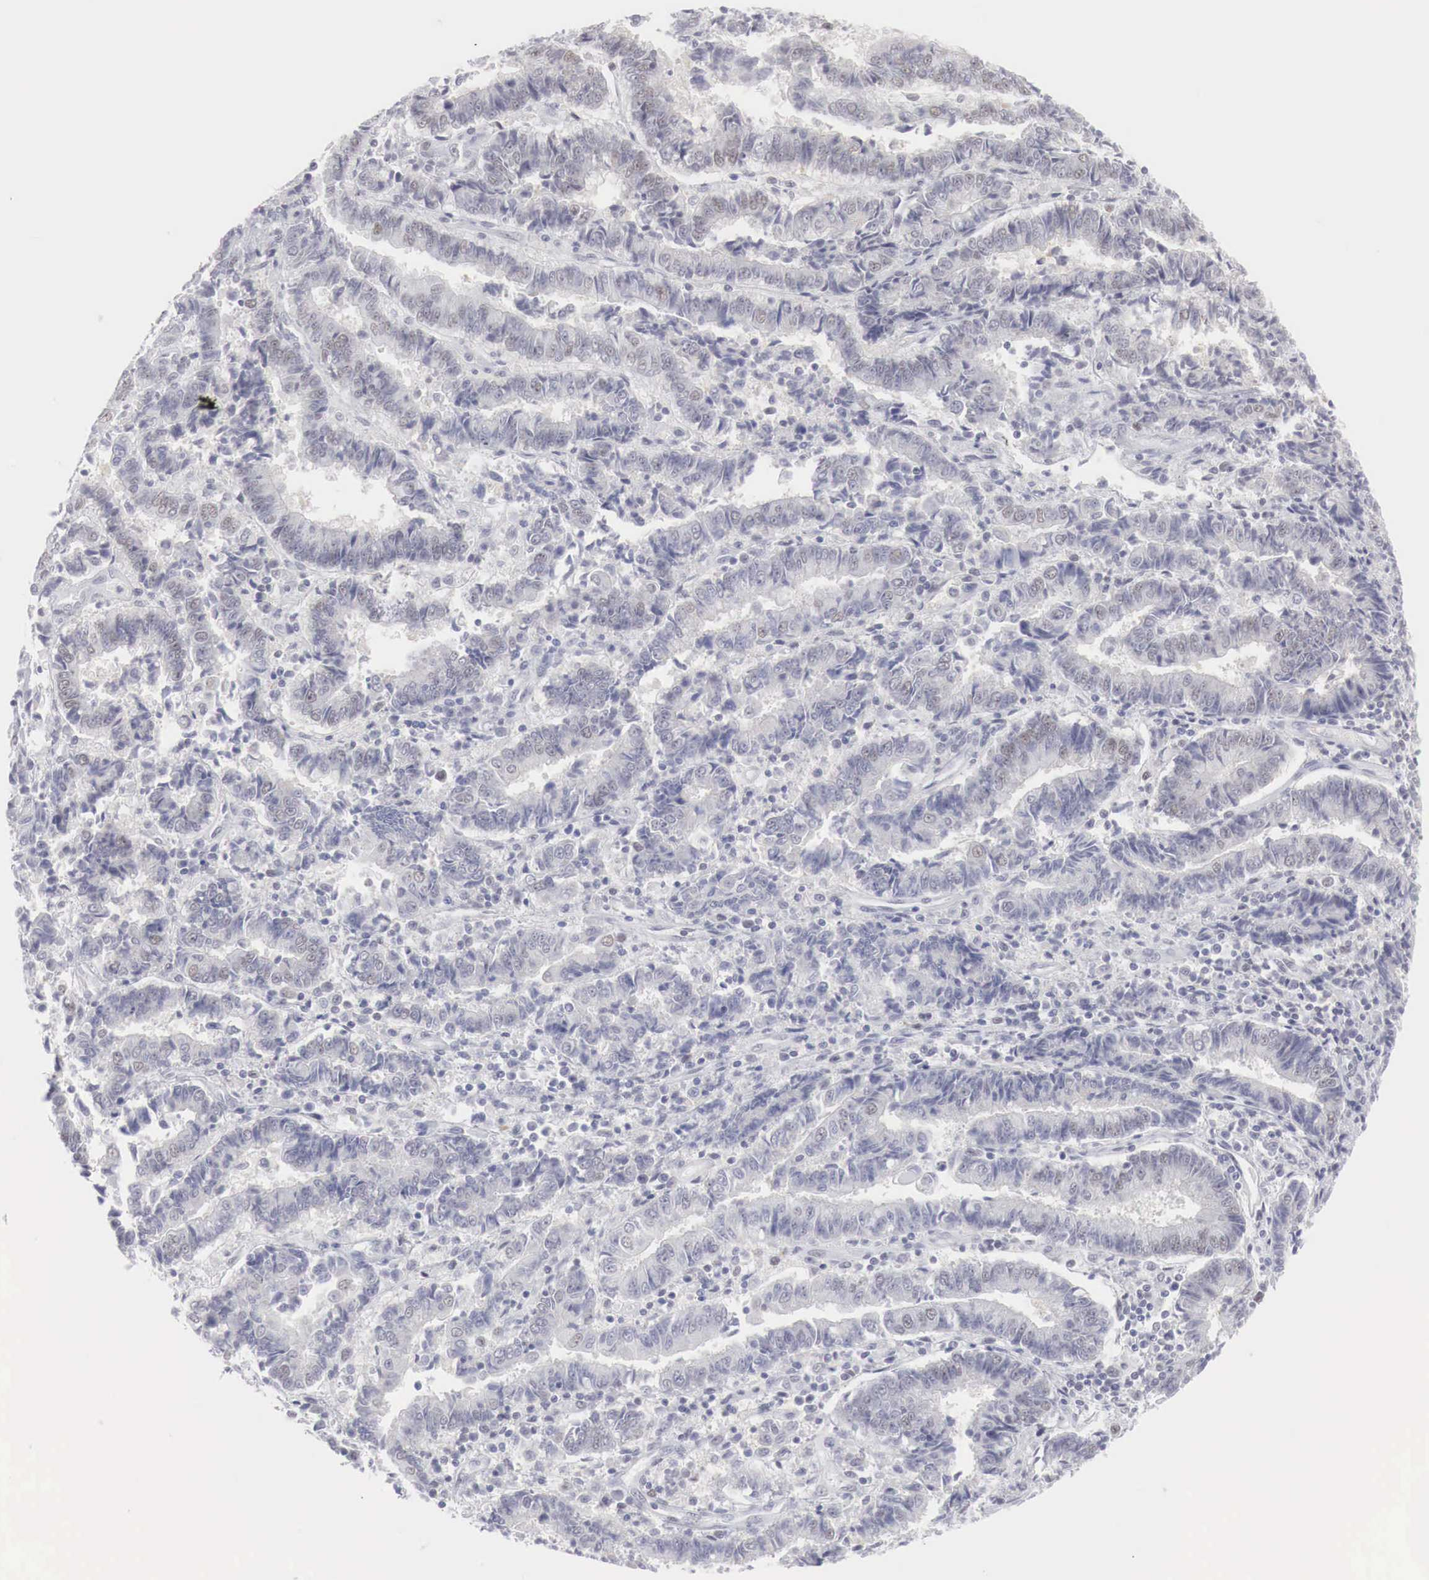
{"staining": {"intensity": "weak", "quantity": "<25%", "location": "nuclear"}, "tissue": "endometrial cancer", "cell_type": "Tumor cells", "image_type": "cancer", "snomed": [{"axis": "morphology", "description": "Adenocarcinoma, NOS"}, {"axis": "topography", "description": "Endometrium"}], "caption": "The photomicrograph shows no staining of tumor cells in endometrial cancer. (DAB immunohistochemistry visualized using brightfield microscopy, high magnification).", "gene": "FOXP2", "patient": {"sex": "female", "age": 75}}